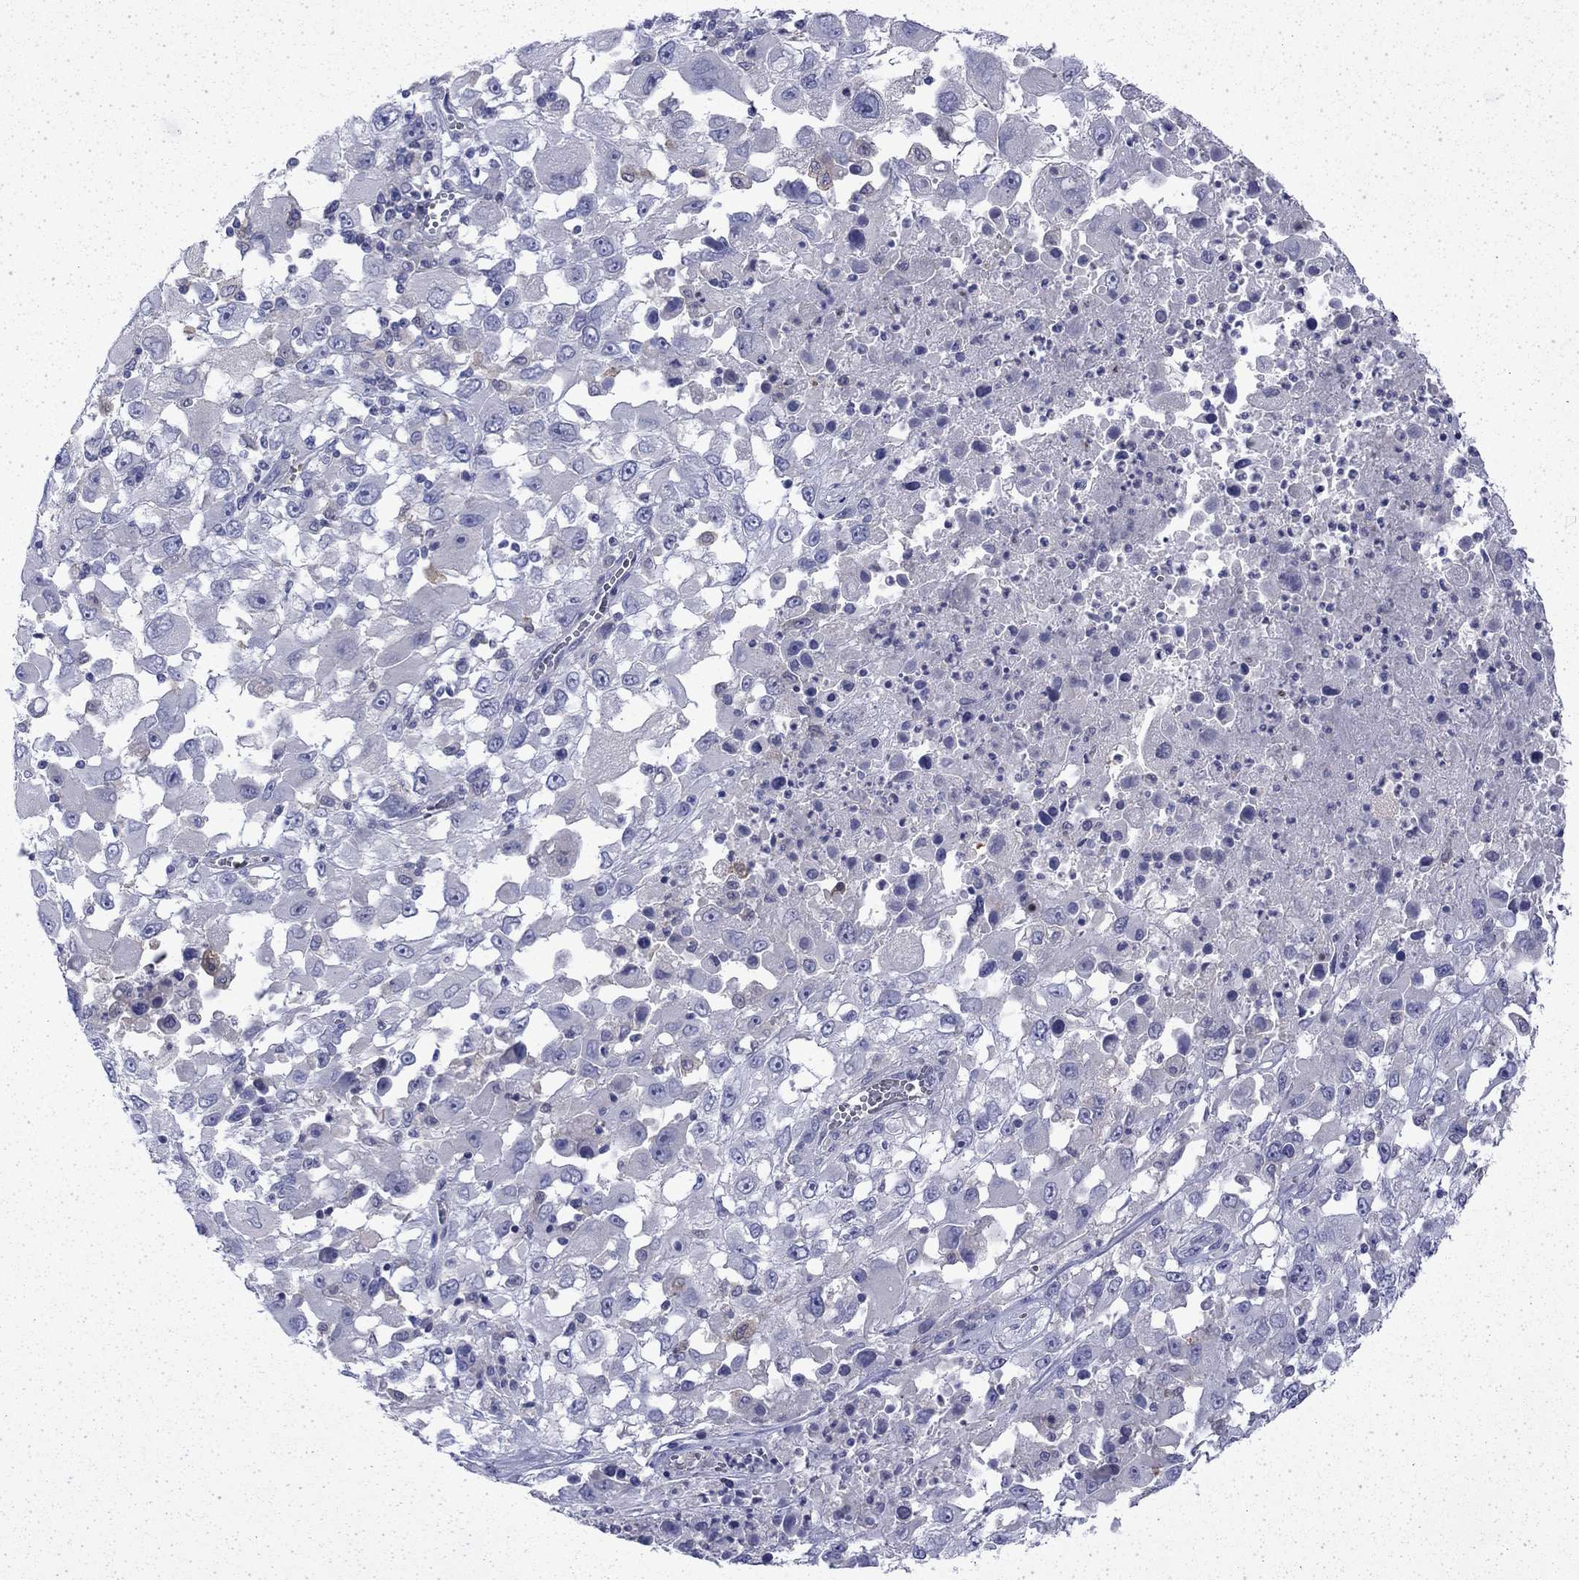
{"staining": {"intensity": "negative", "quantity": "none", "location": "none"}, "tissue": "melanoma", "cell_type": "Tumor cells", "image_type": "cancer", "snomed": [{"axis": "morphology", "description": "Malignant melanoma, Metastatic site"}, {"axis": "topography", "description": "Soft tissue"}], "caption": "A photomicrograph of human melanoma is negative for staining in tumor cells.", "gene": "ENPP6", "patient": {"sex": "male", "age": 50}}